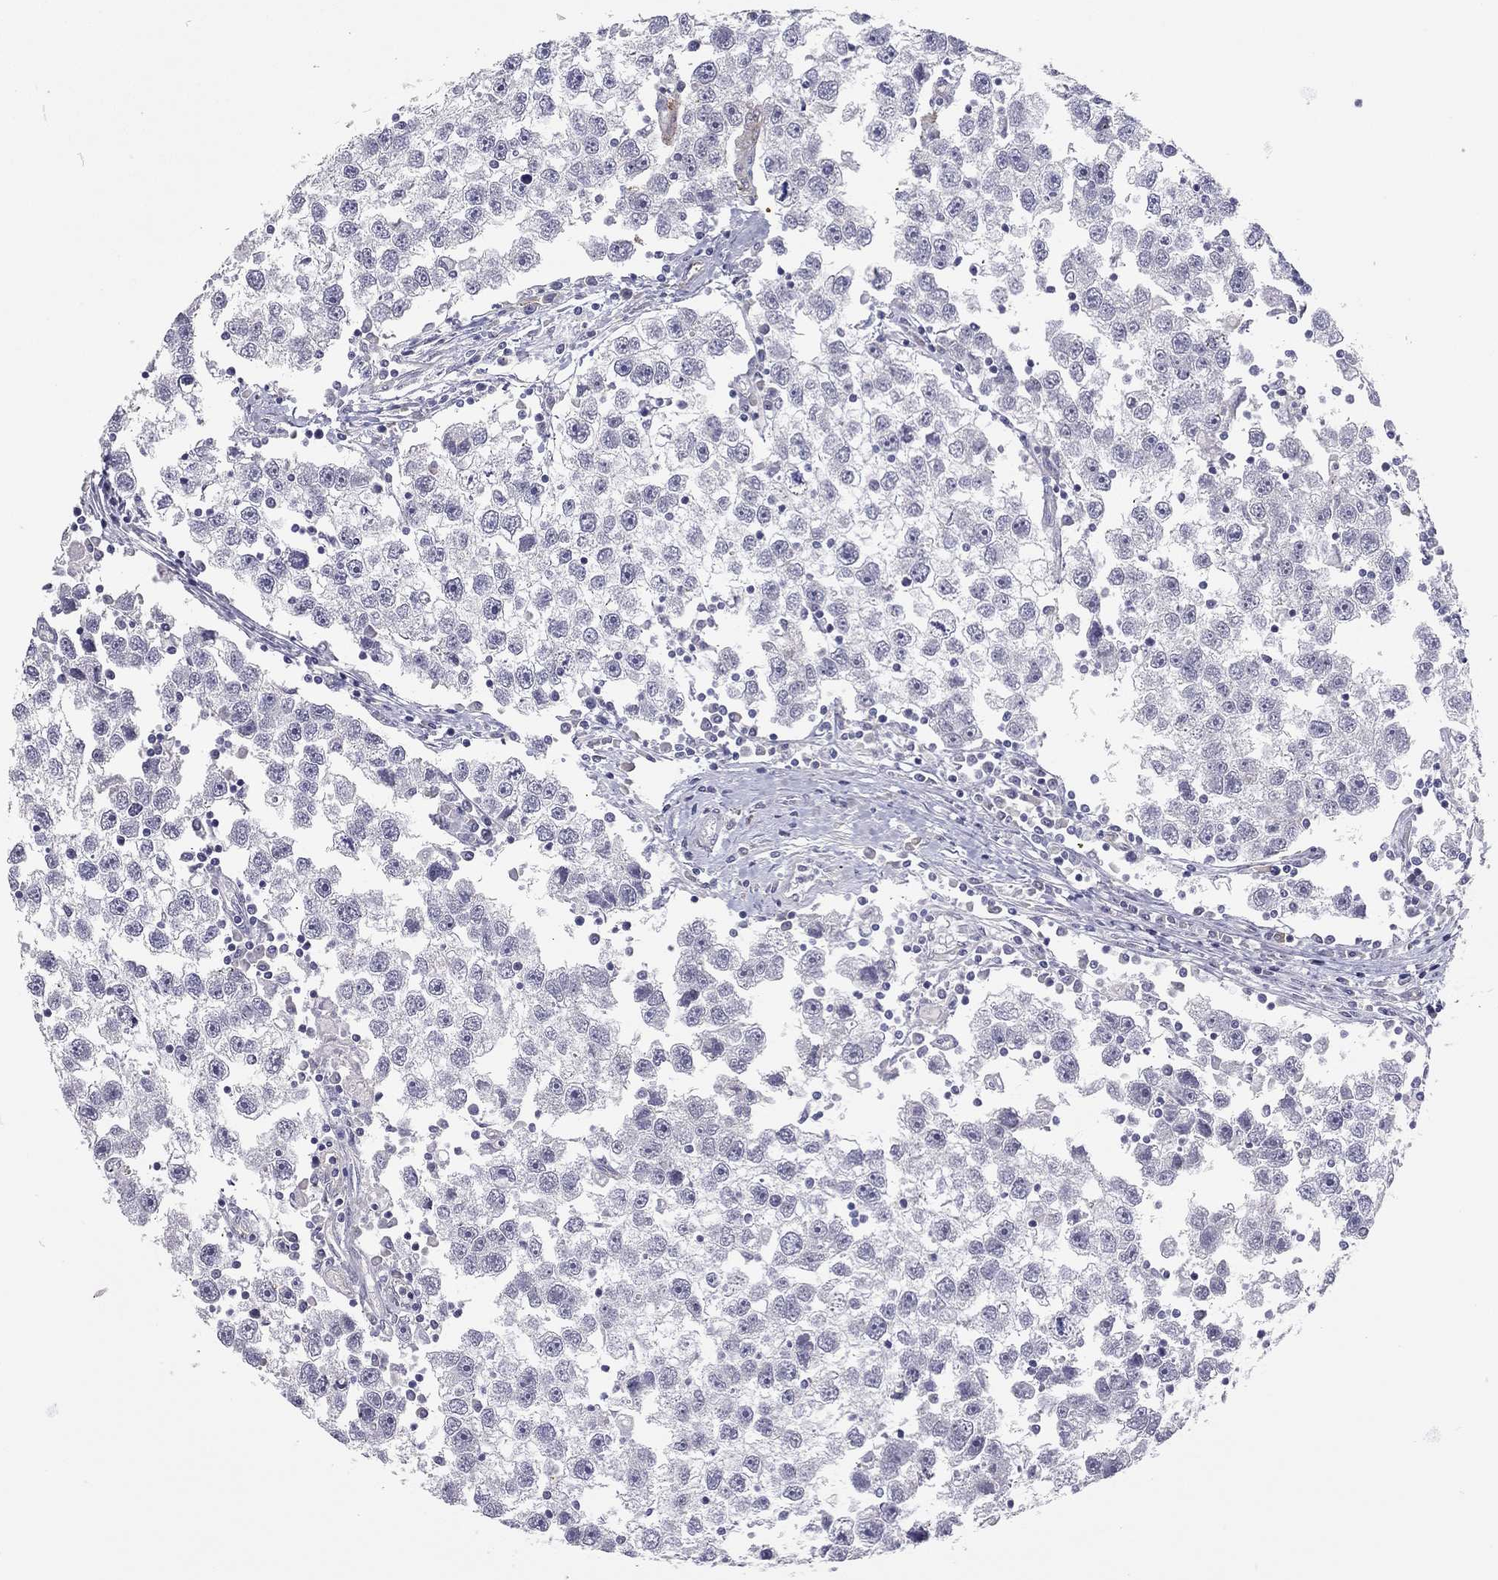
{"staining": {"intensity": "negative", "quantity": "none", "location": "none"}, "tissue": "testis cancer", "cell_type": "Tumor cells", "image_type": "cancer", "snomed": [{"axis": "morphology", "description": "Seminoma, NOS"}, {"axis": "topography", "description": "Testis"}], "caption": "Immunohistochemistry (IHC) of human testis seminoma exhibits no positivity in tumor cells.", "gene": "SCARB1", "patient": {"sex": "male", "age": 30}}